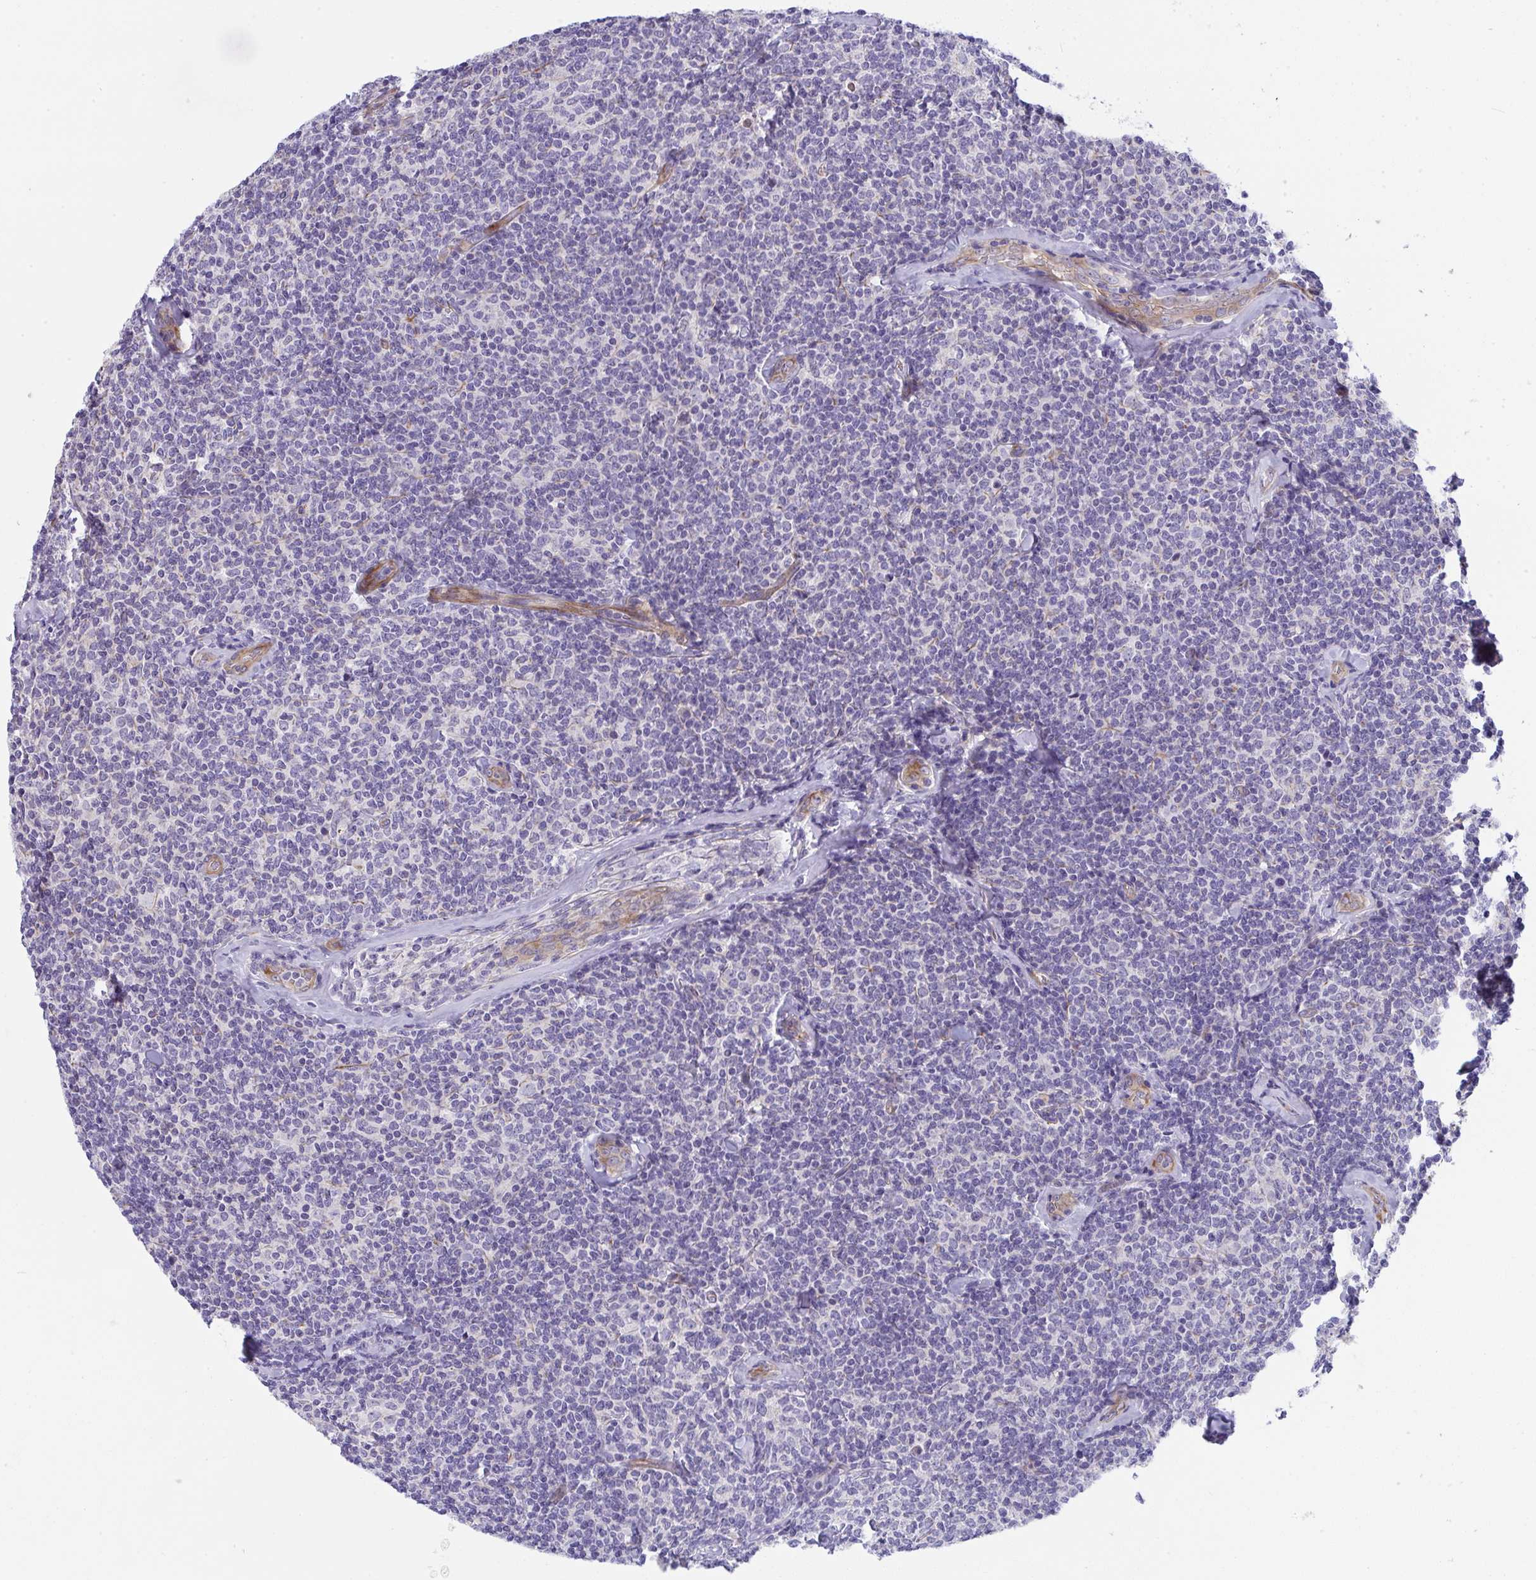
{"staining": {"intensity": "negative", "quantity": "none", "location": "none"}, "tissue": "lymphoma", "cell_type": "Tumor cells", "image_type": "cancer", "snomed": [{"axis": "morphology", "description": "Malignant lymphoma, non-Hodgkin's type, Low grade"}, {"axis": "topography", "description": "Lymph node"}], "caption": "IHC image of low-grade malignant lymphoma, non-Hodgkin's type stained for a protein (brown), which shows no expression in tumor cells.", "gene": "MYL12A", "patient": {"sex": "female", "age": 56}}